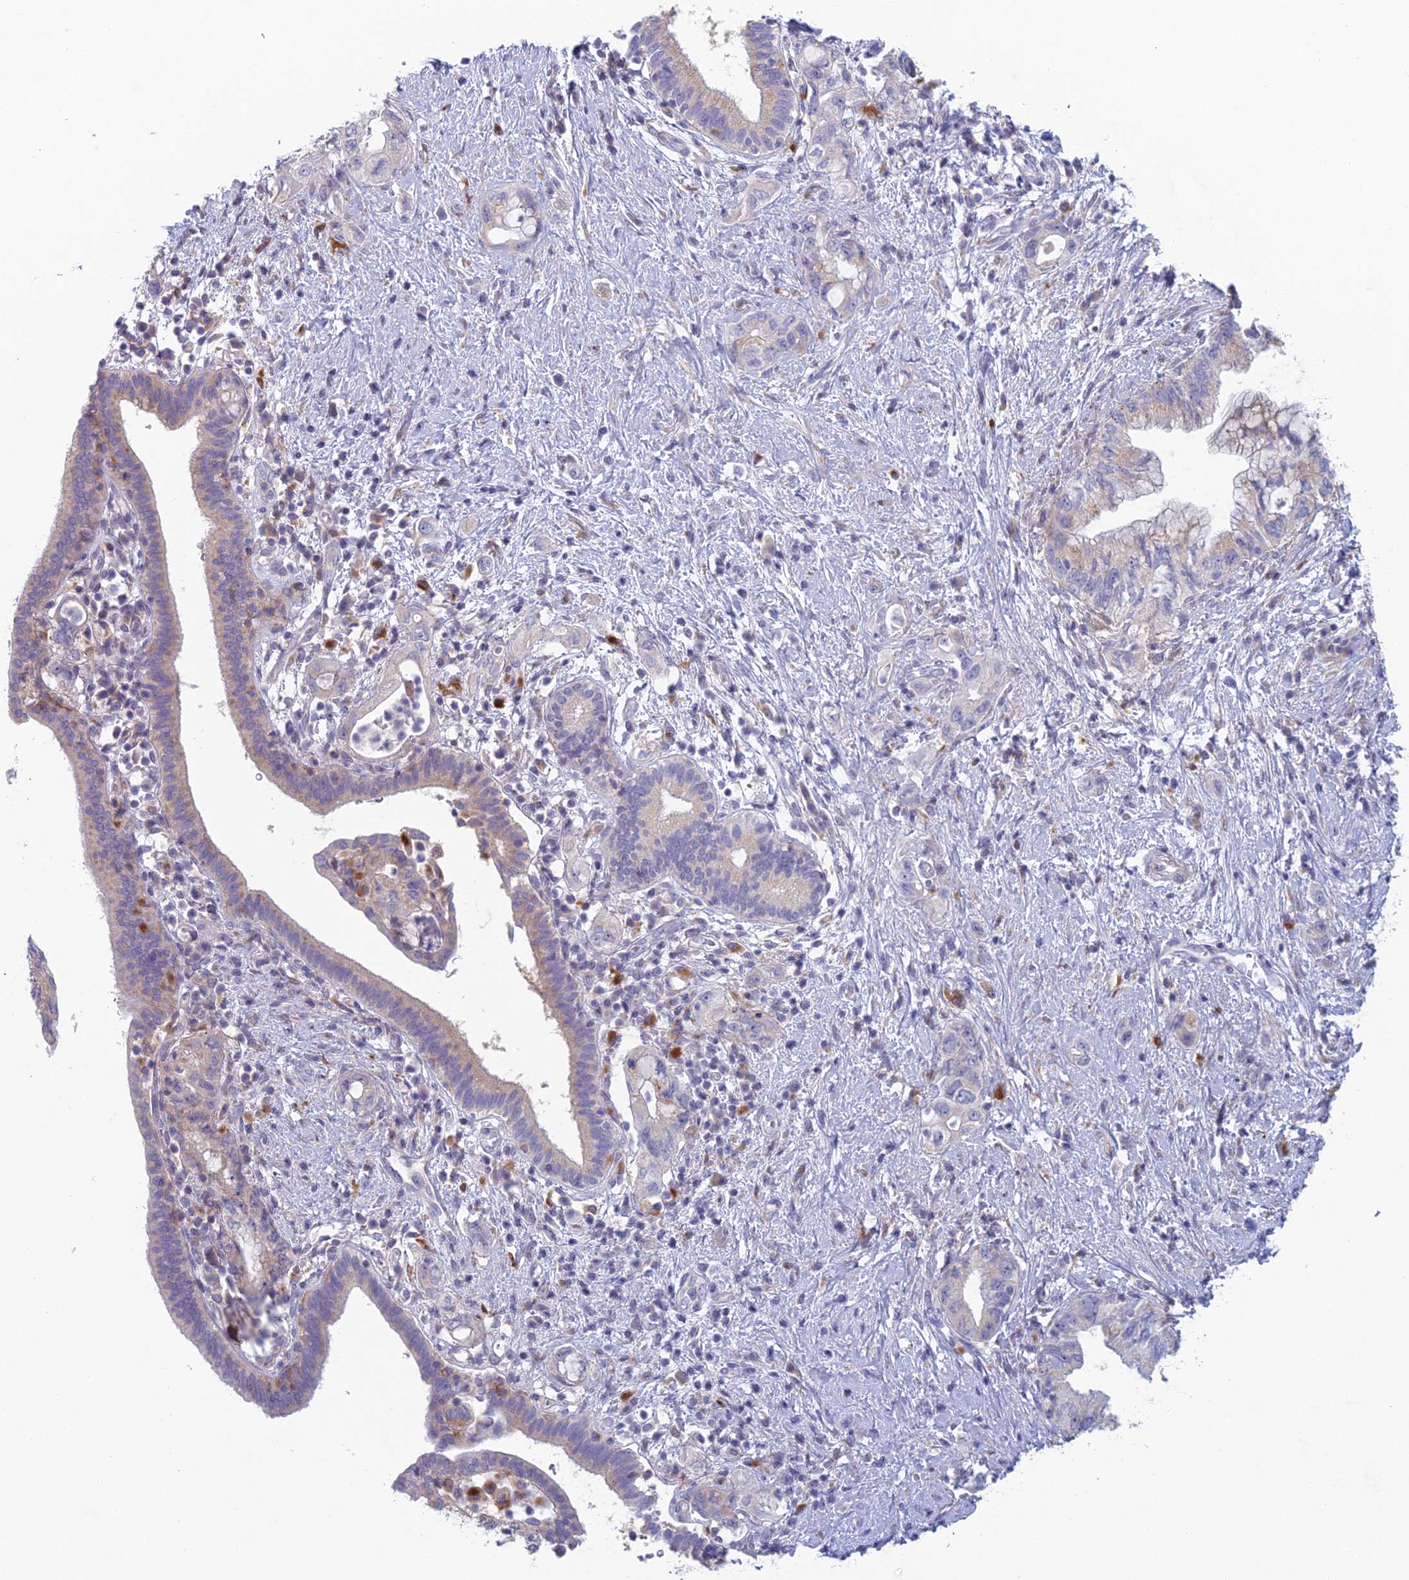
{"staining": {"intensity": "weak", "quantity": "<25%", "location": "cytoplasmic/membranous"}, "tissue": "pancreatic cancer", "cell_type": "Tumor cells", "image_type": "cancer", "snomed": [{"axis": "morphology", "description": "Adenocarcinoma, NOS"}, {"axis": "topography", "description": "Pancreas"}], "caption": "An IHC photomicrograph of pancreatic adenocarcinoma is shown. There is no staining in tumor cells of pancreatic adenocarcinoma.", "gene": "FERD3L", "patient": {"sex": "female", "age": 73}}